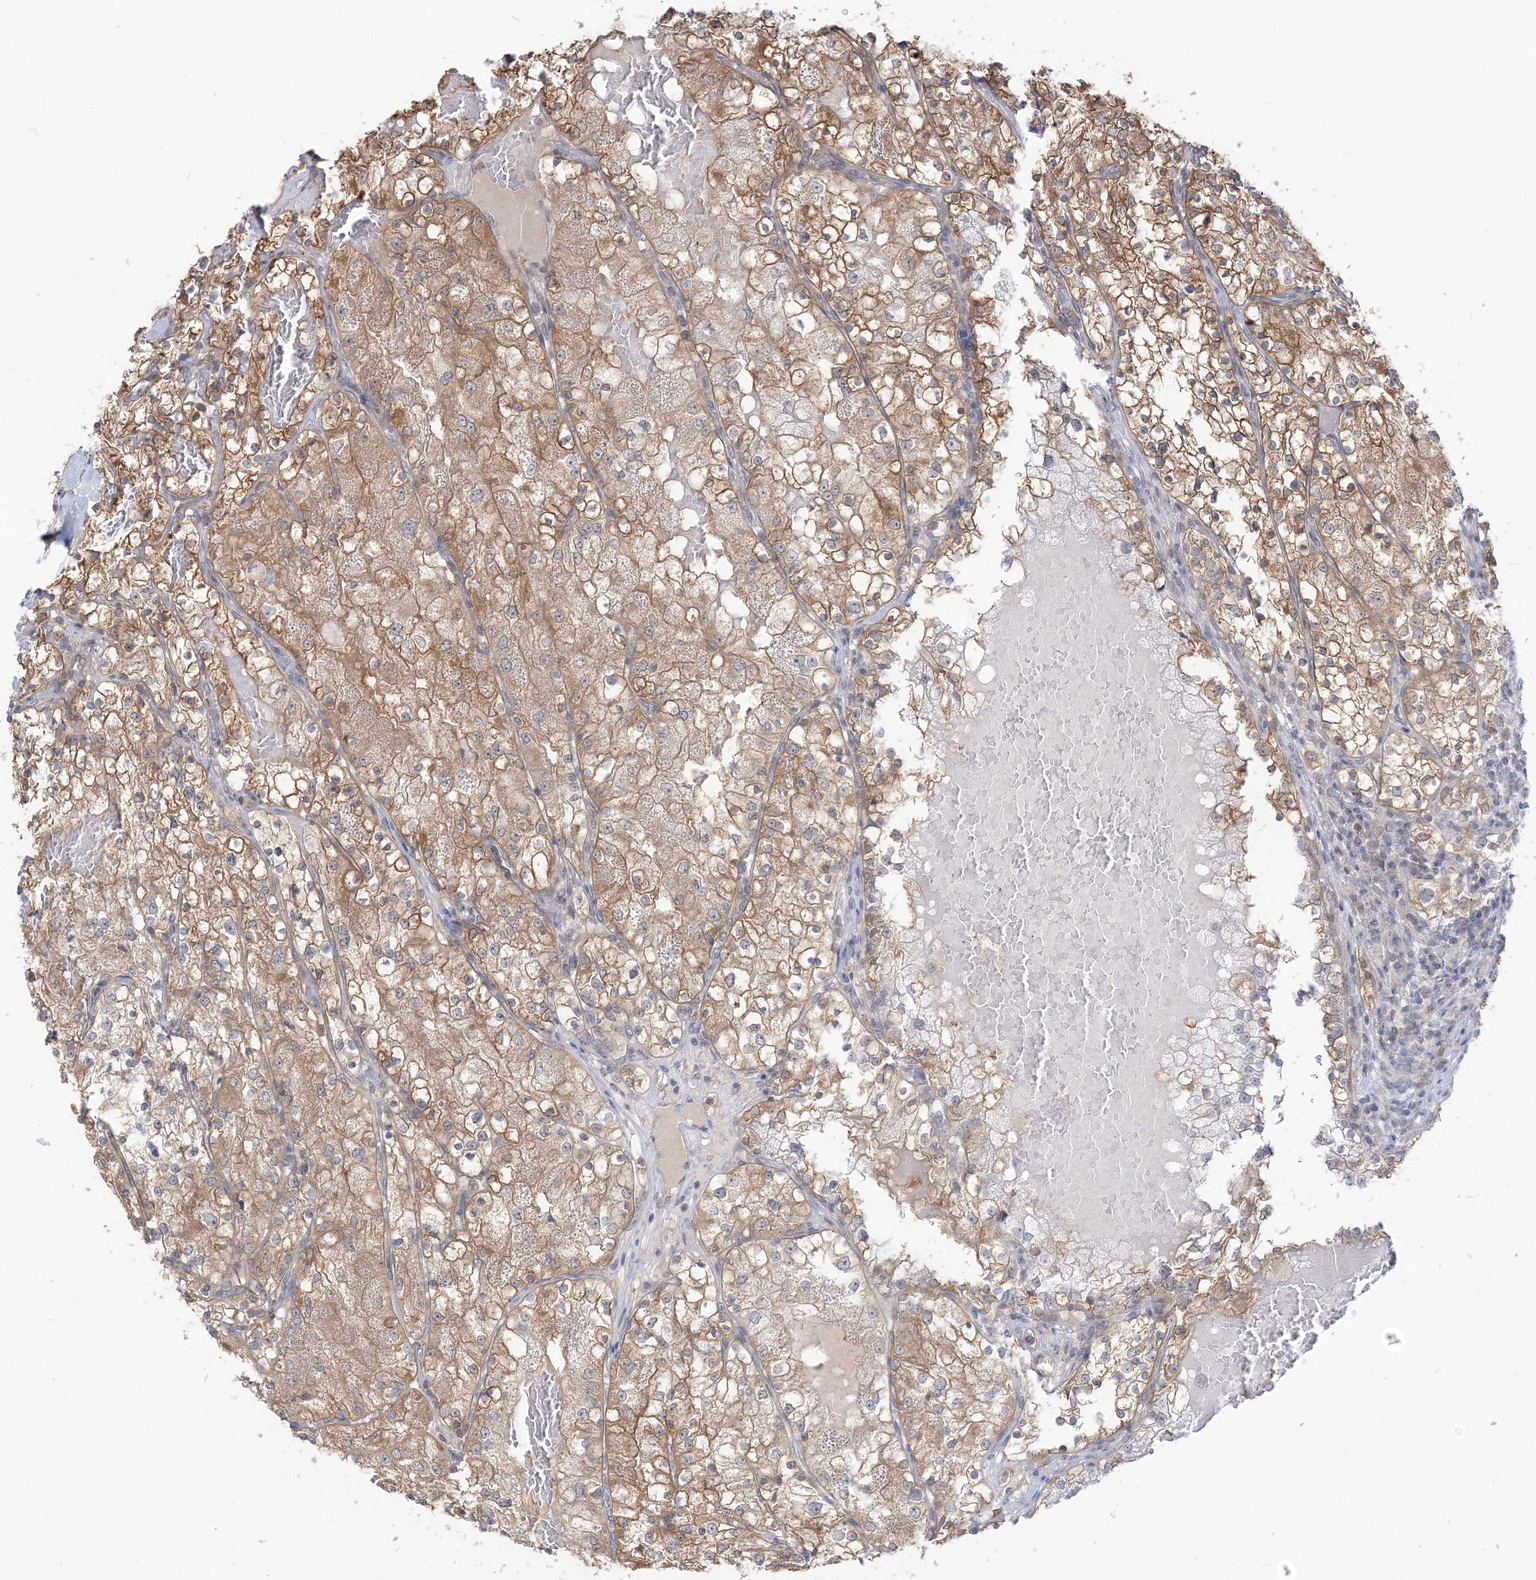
{"staining": {"intensity": "moderate", "quantity": "25%-75%", "location": "cytoplasmic/membranous"}, "tissue": "renal cancer", "cell_type": "Tumor cells", "image_type": "cancer", "snomed": [{"axis": "morphology", "description": "Normal tissue, NOS"}, {"axis": "morphology", "description": "Adenocarcinoma, NOS"}, {"axis": "topography", "description": "Kidney"}], "caption": "A micrograph of human adenocarcinoma (renal) stained for a protein shows moderate cytoplasmic/membranous brown staining in tumor cells.", "gene": "THADA", "patient": {"sex": "male", "age": 68}}